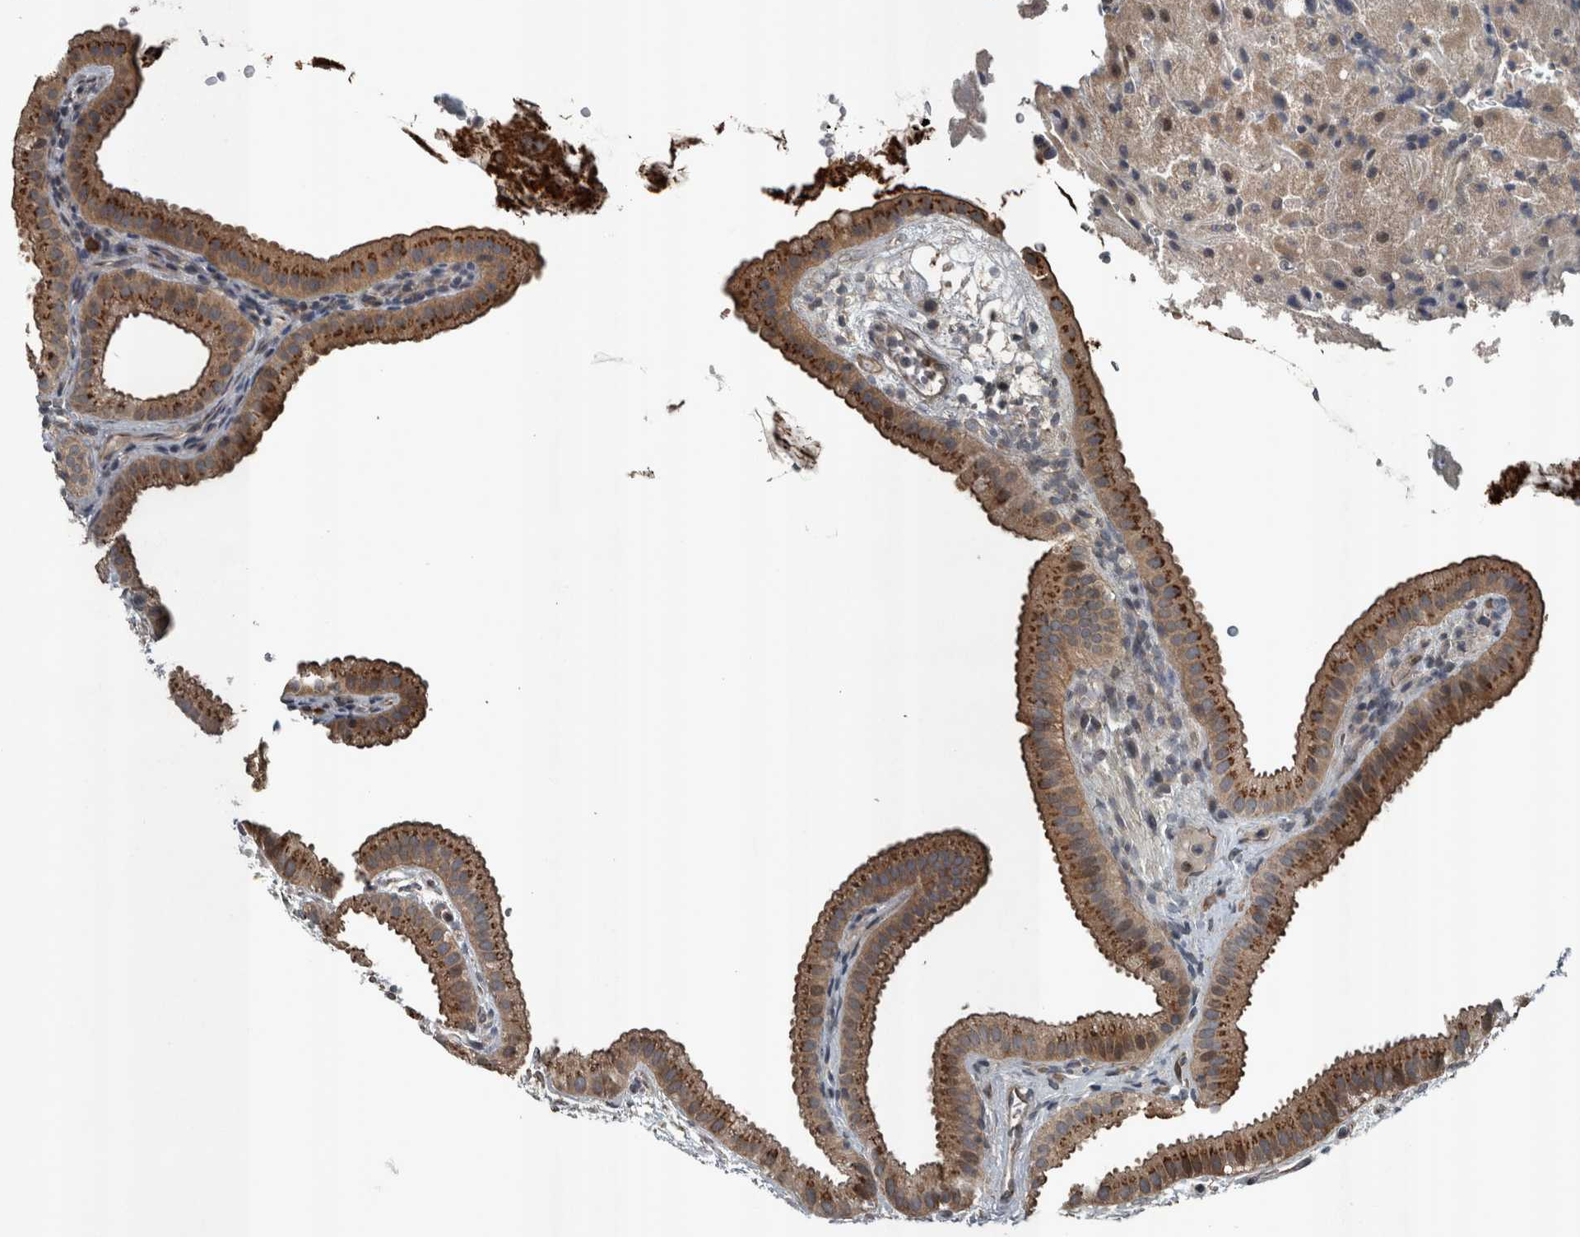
{"staining": {"intensity": "strong", "quantity": ">75%", "location": "cytoplasmic/membranous"}, "tissue": "gallbladder", "cell_type": "Glandular cells", "image_type": "normal", "snomed": [{"axis": "morphology", "description": "Normal tissue, NOS"}, {"axis": "topography", "description": "Gallbladder"}], "caption": "Strong cytoplasmic/membranous expression for a protein is identified in approximately >75% of glandular cells of benign gallbladder using immunohistochemistry (IHC).", "gene": "ZNF345", "patient": {"sex": "female", "age": 64}}